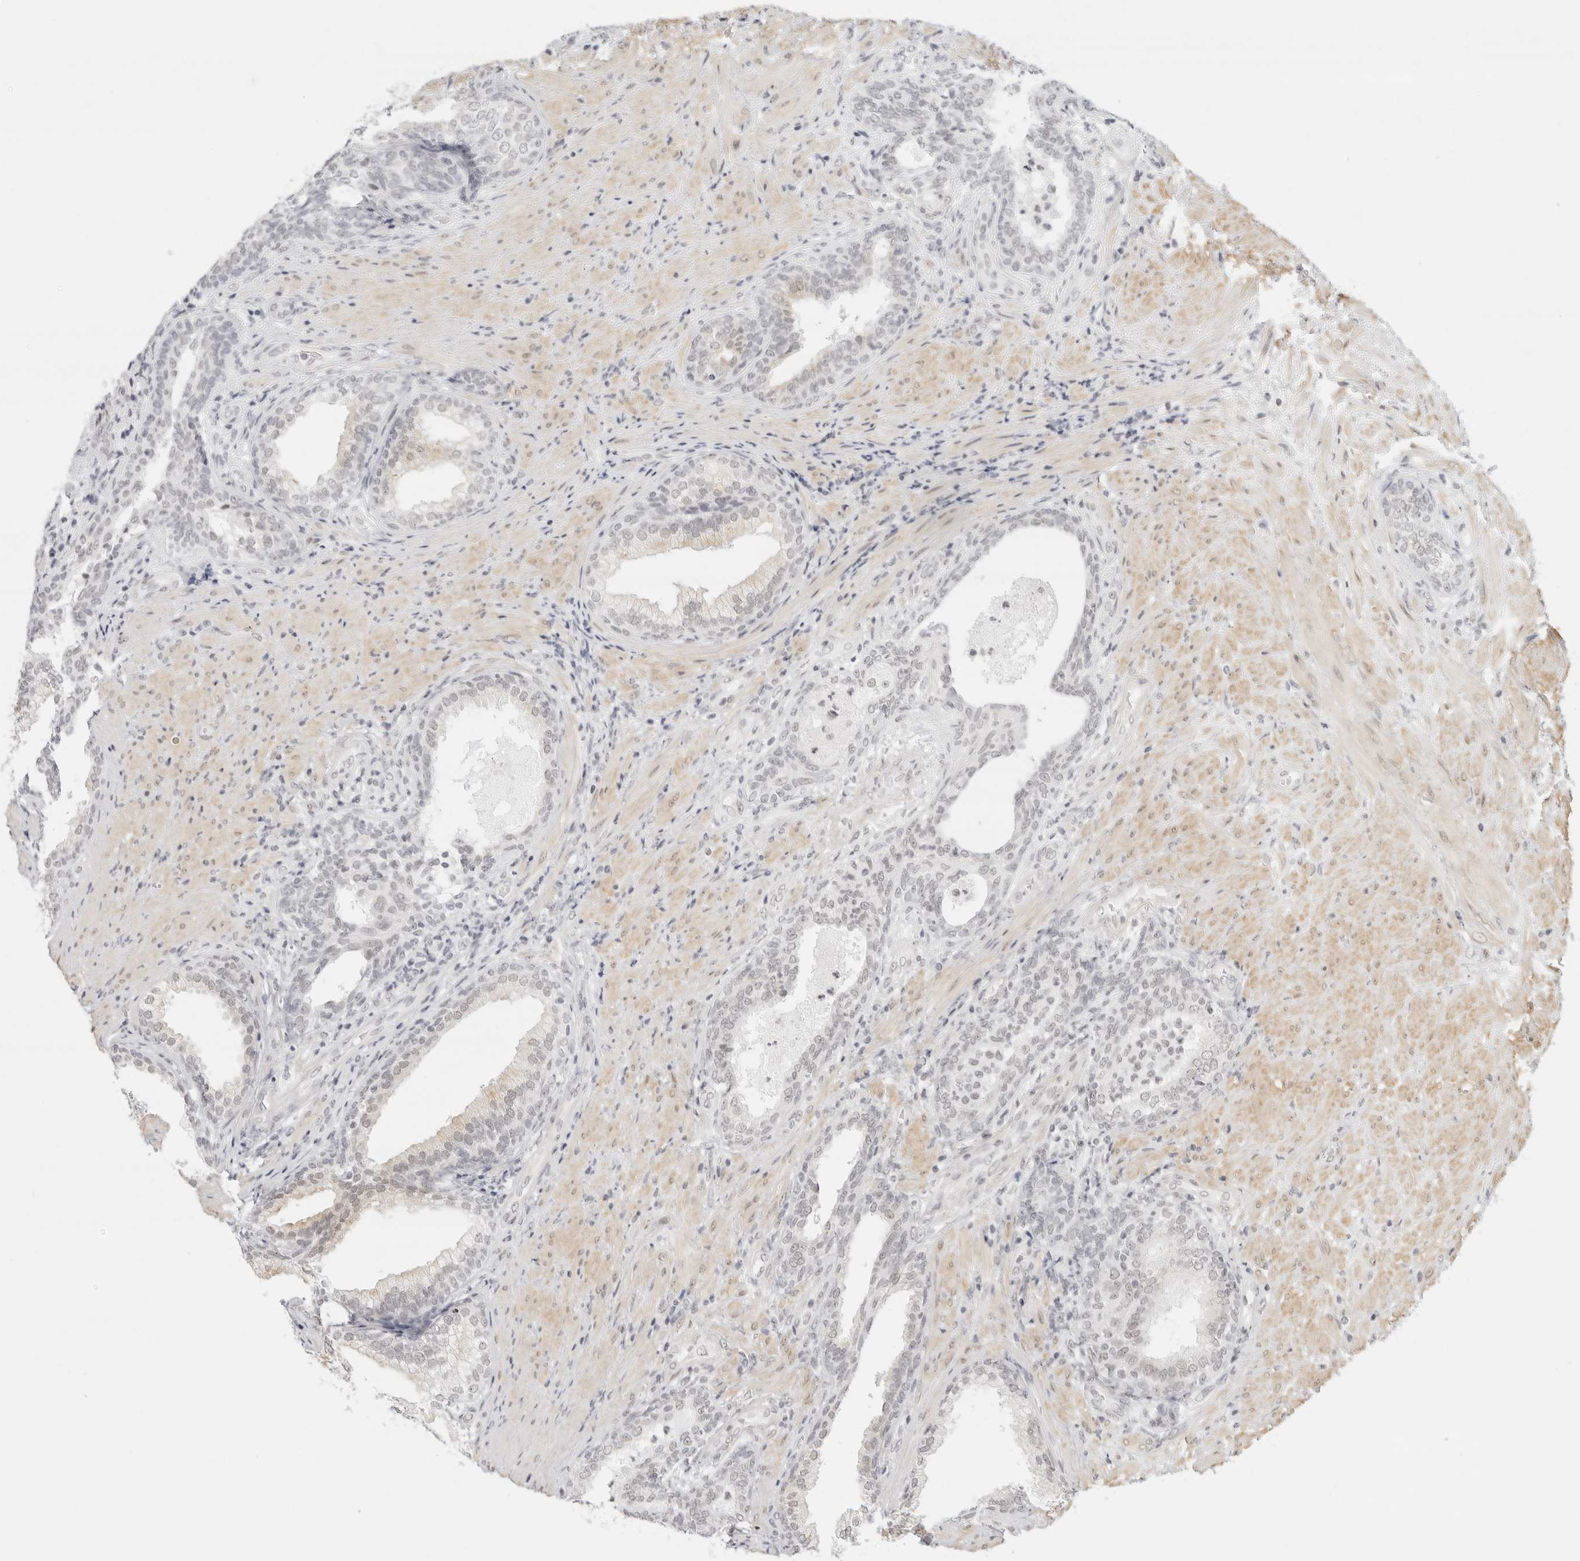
{"staining": {"intensity": "weak", "quantity": "25%-75%", "location": "nuclear"}, "tissue": "prostate", "cell_type": "Glandular cells", "image_type": "normal", "snomed": [{"axis": "morphology", "description": "Normal tissue, NOS"}, {"axis": "topography", "description": "Prostate"}], "caption": "A brown stain shows weak nuclear positivity of a protein in glandular cells of normal human prostate. (DAB (3,3'-diaminobenzidine) IHC, brown staining for protein, blue staining for nuclei).", "gene": "TCIM", "patient": {"sex": "male", "age": 76}}